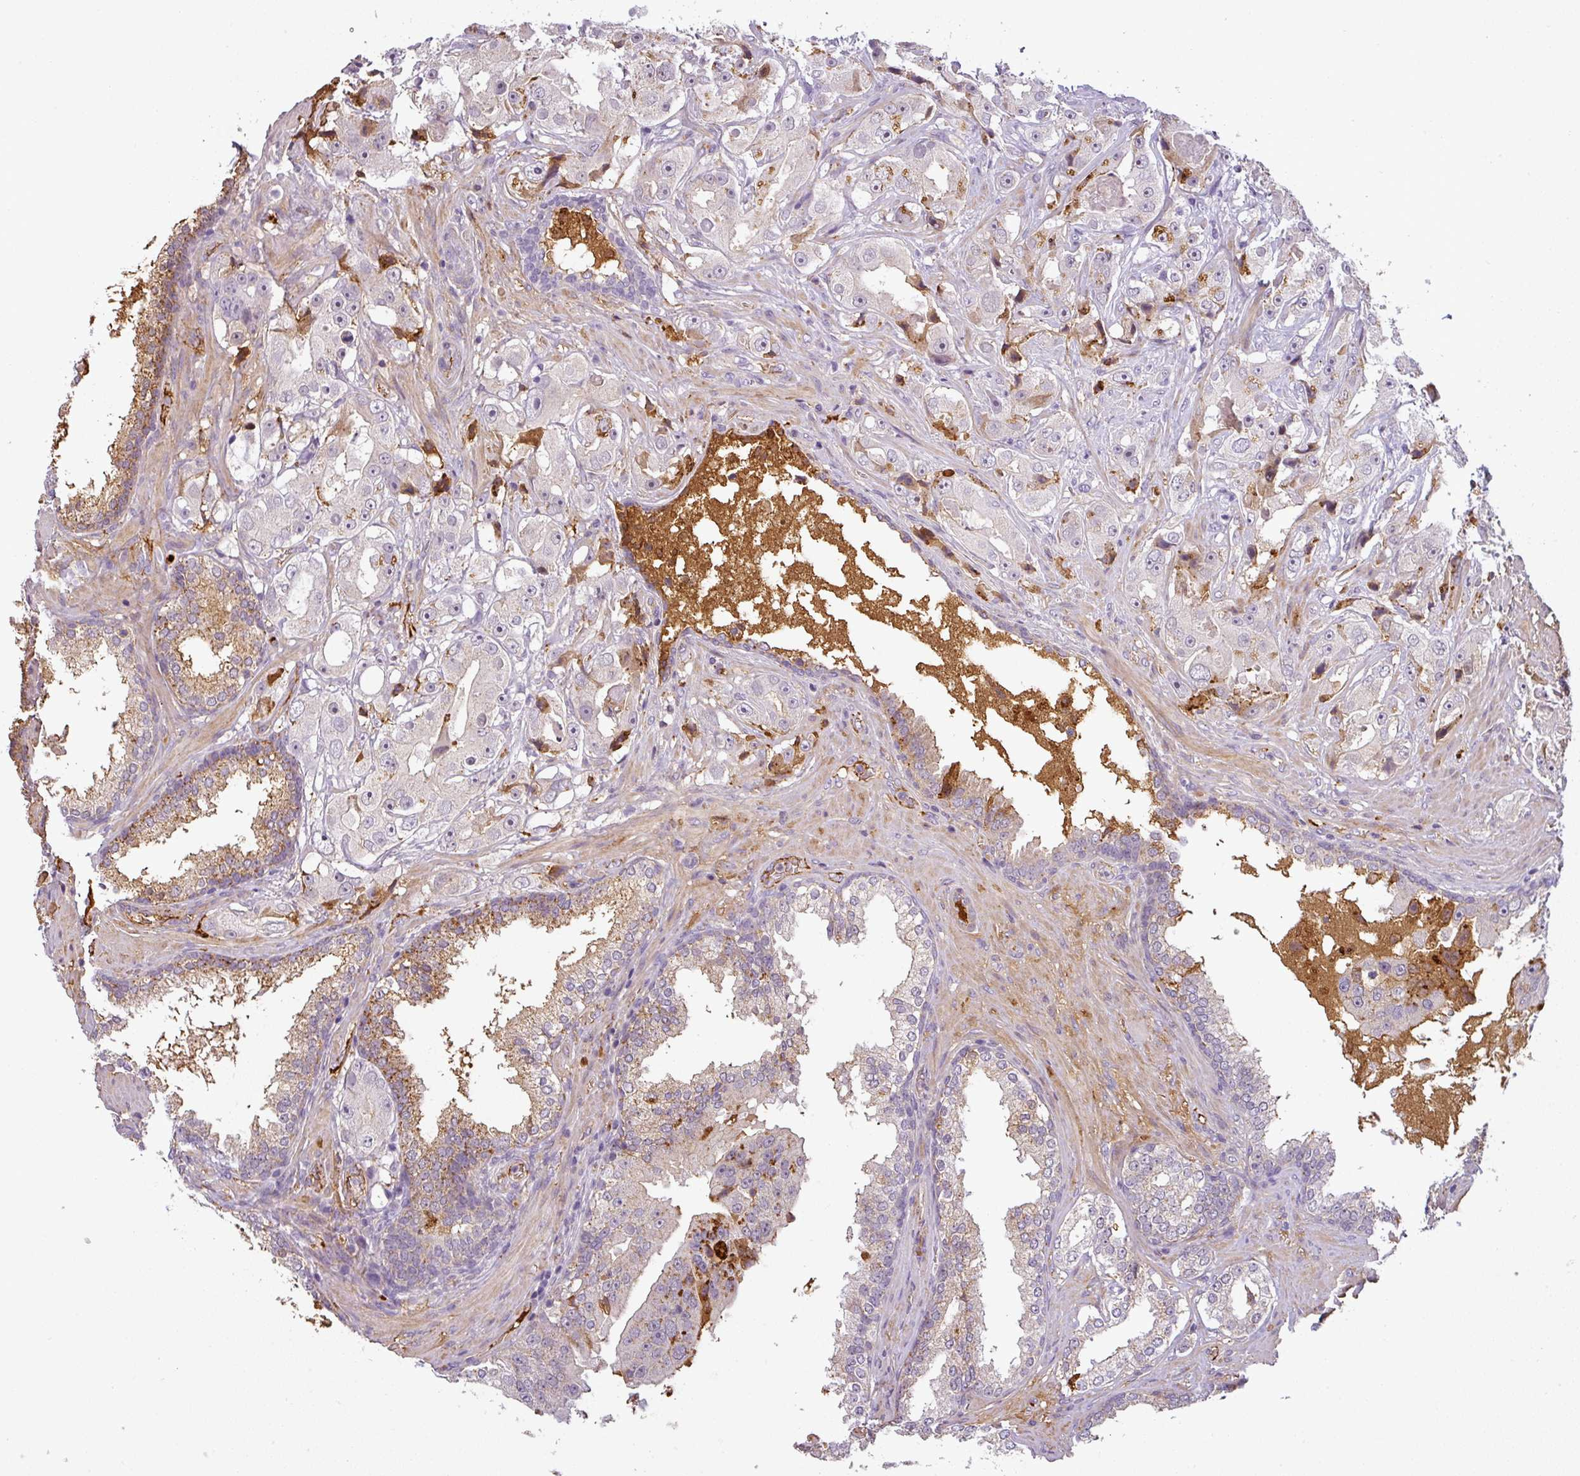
{"staining": {"intensity": "strong", "quantity": "<25%", "location": "cytoplasmic/membranous"}, "tissue": "prostate cancer", "cell_type": "Tumor cells", "image_type": "cancer", "snomed": [{"axis": "morphology", "description": "Adenocarcinoma, High grade"}, {"axis": "topography", "description": "Prostate"}], "caption": "Adenocarcinoma (high-grade) (prostate) stained with a protein marker exhibits strong staining in tumor cells.", "gene": "APOC1", "patient": {"sex": "male", "age": 73}}